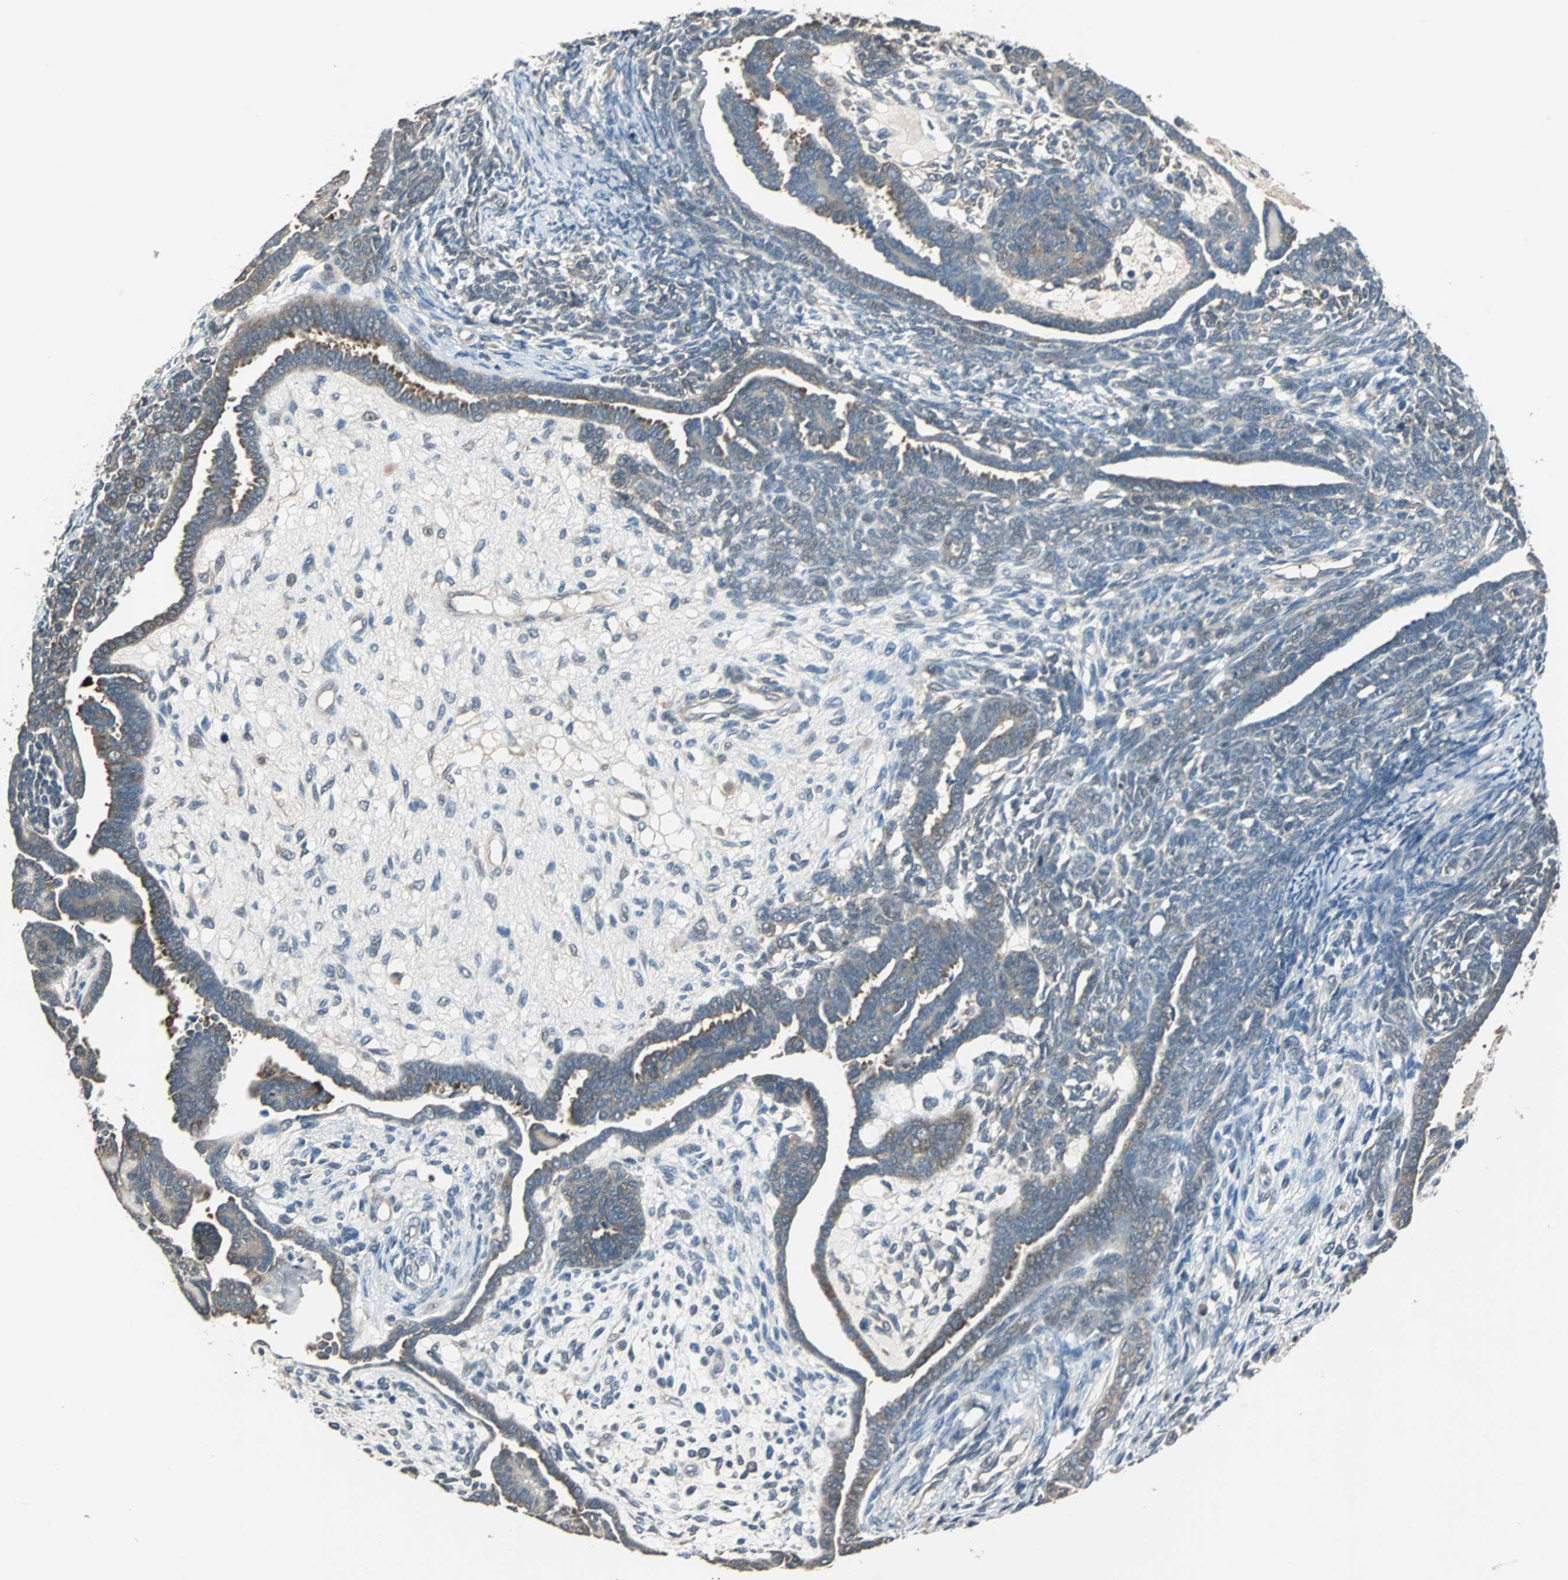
{"staining": {"intensity": "moderate", "quantity": "<25%", "location": "cytoplasmic/membranous"}, "tissue": "endometrial cancer", "cell_type": "Tumor cells", "image_type": "cancer", "snomed": [{"axis": "morphology", "description": "Neoplasm, malignant, NOS"}, {"axis": "topography", "description": "Endometrium"}], "caption": "Immunohistochemical staining of endometrial cancer shows low levels of moderate cytoplasmic/membranous expression in approximately <25% of tumor cells.", "gene": "ABHD2", "patient": {"sex": "female", "age": 74}}